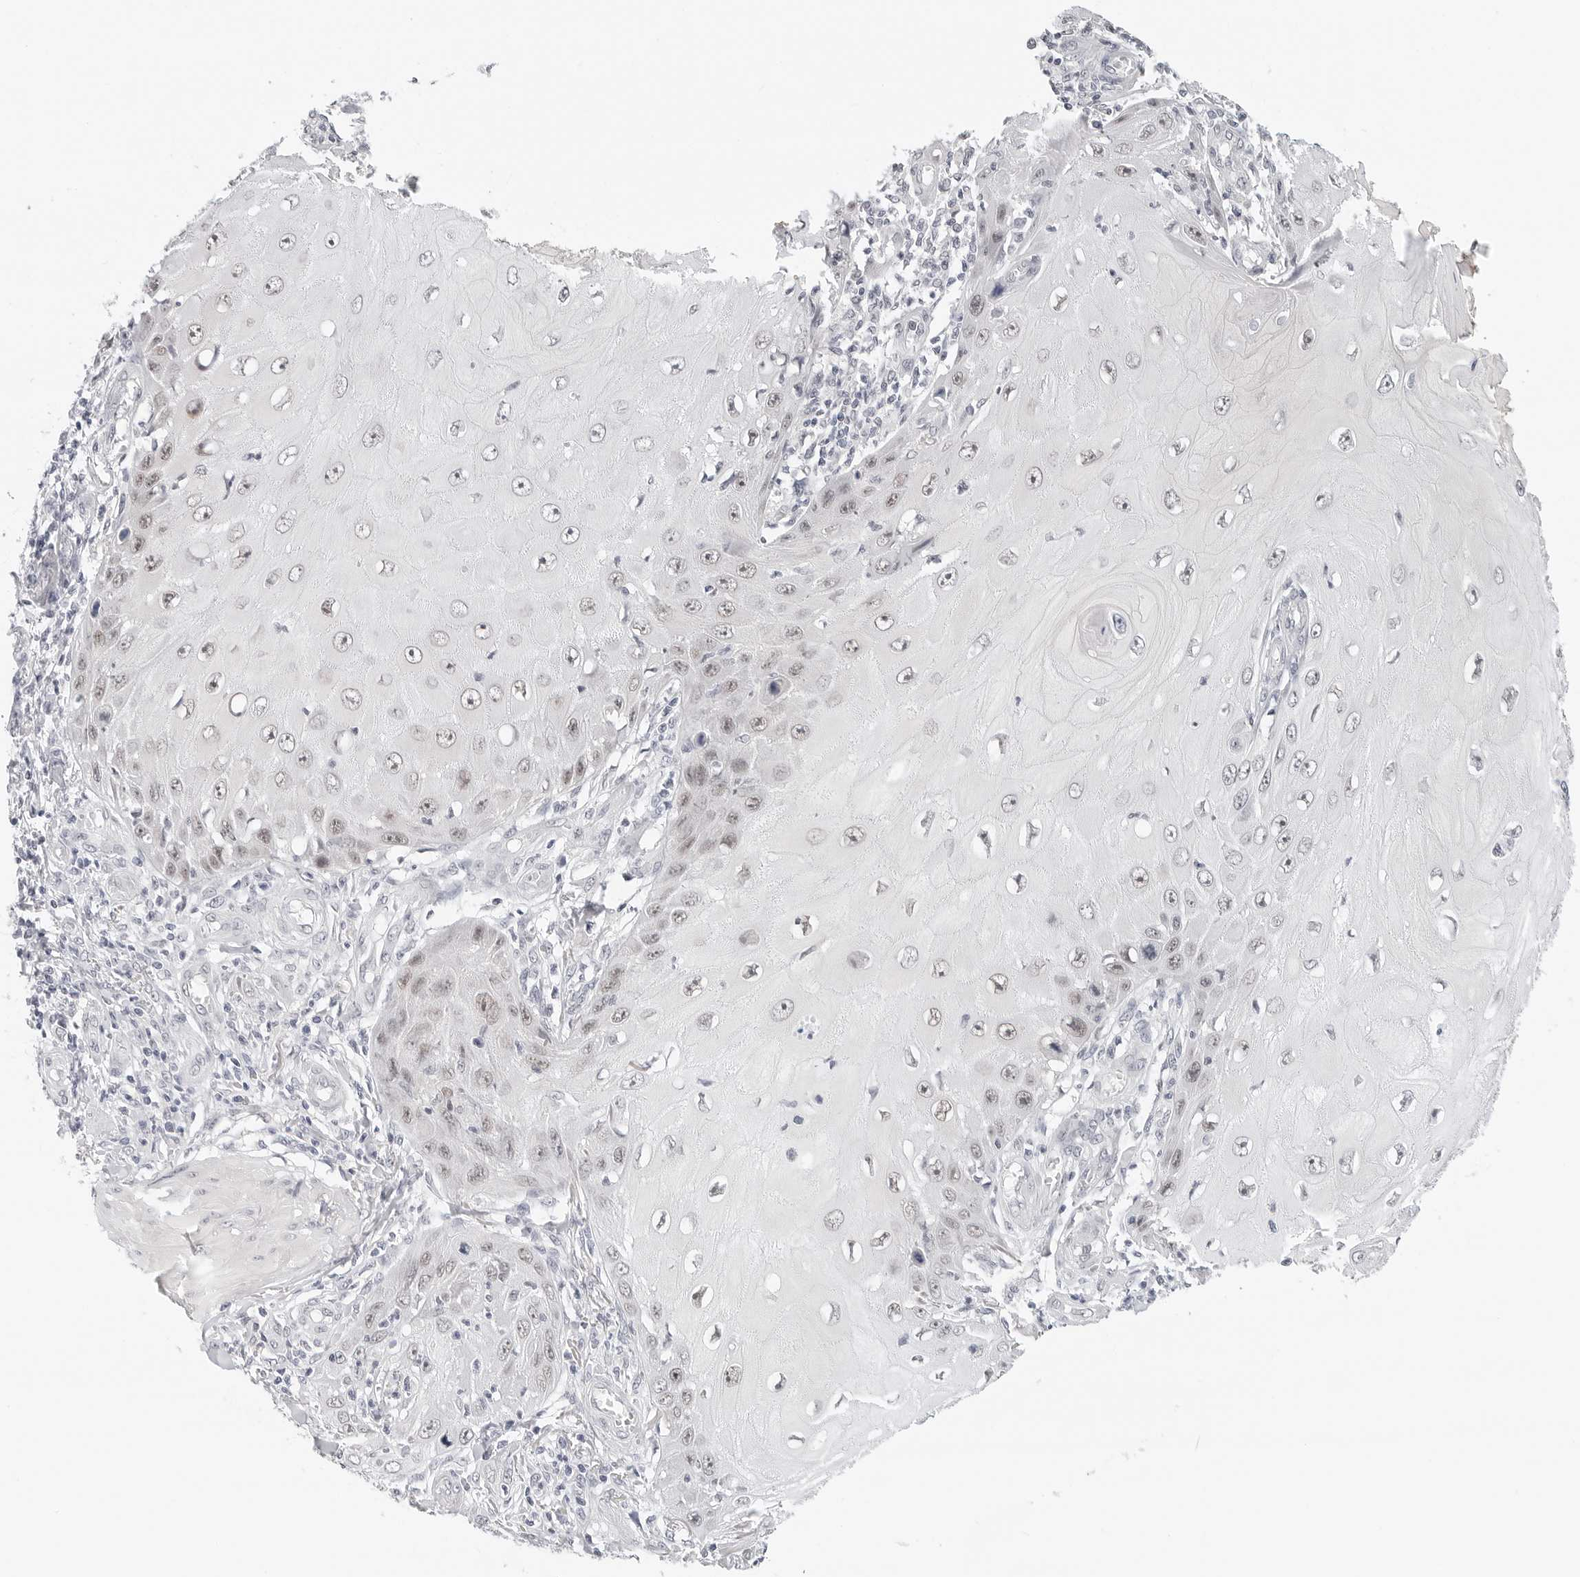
{"staining": {"intensity": "weak", "quantity": "<25%", "location": "nuclear"}, "tissue": "skin cancer", "cell_type": "Tumor cells", "image_type": "cancer", "snomed": [{"axis": "morphology", "description": "Squamous cell carcinoma, NOS"}, {"axis": "topography", "description": "Skin"}], "caption": "Immunohistochemical staining of human skin cancer shows no significant staining in tumor cells.", "gene": "TSEN2", "patient": {"sex": "female", "age": 73}}